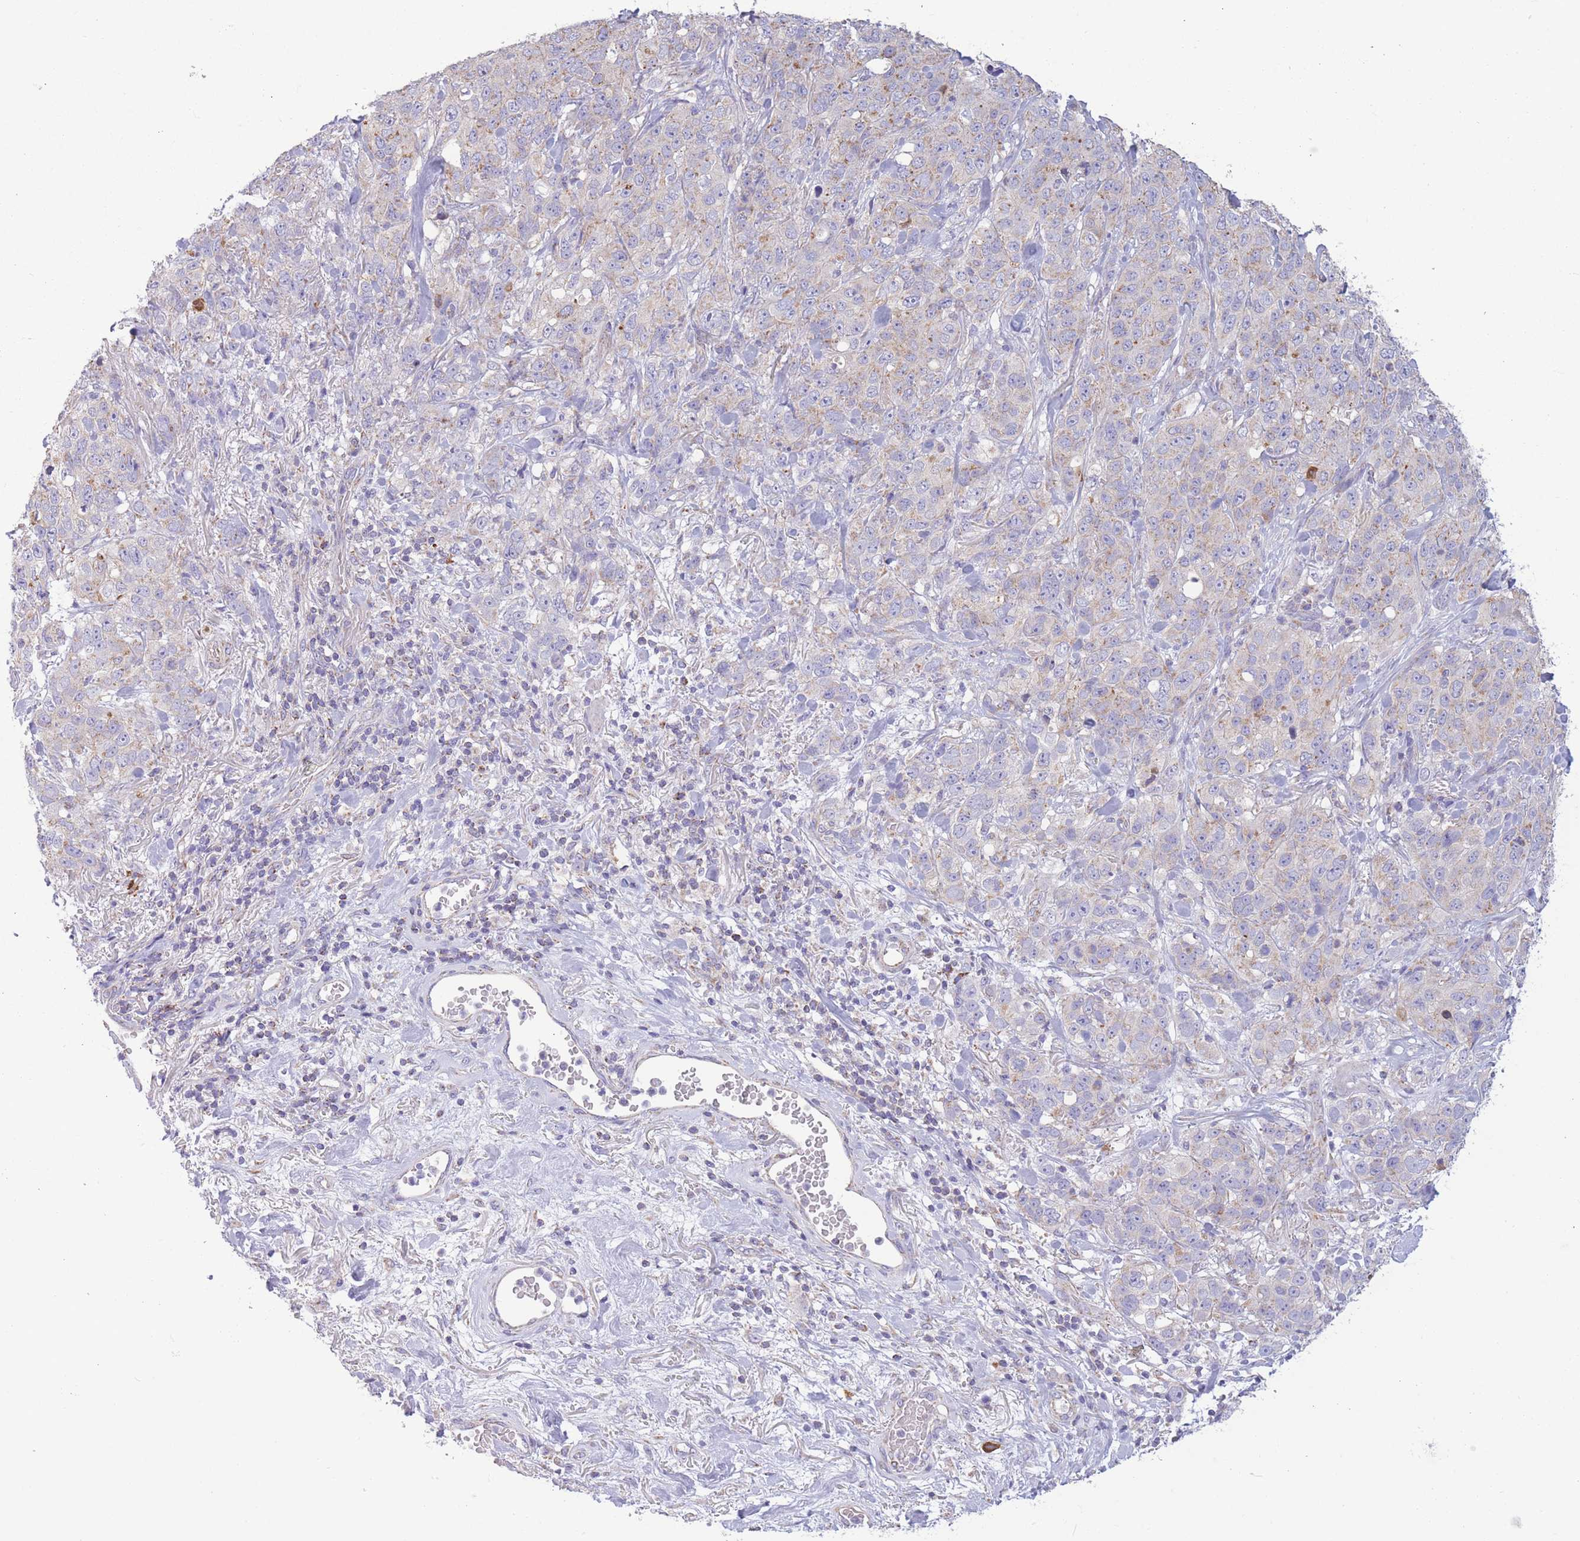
{"staining": {"intensity": "weak", "quantity": "<25%", "location": "cytoplasmic/membranous"}, "tissue": "stomach cancer", "cell_type": "Tumor cells", "image_type": "cancer", "snomed": [{"axis": "morphology", "description": "Adenocarcinoma, NOS"}, {"axis": "topography", "description": "Stomach"}], "caption": "The micrograph exhibits no significant expression in tumor cells of stomach adenocarcinoma.", "gene": "PDHA1", "patient": {"sex": "male", "age": 48}}